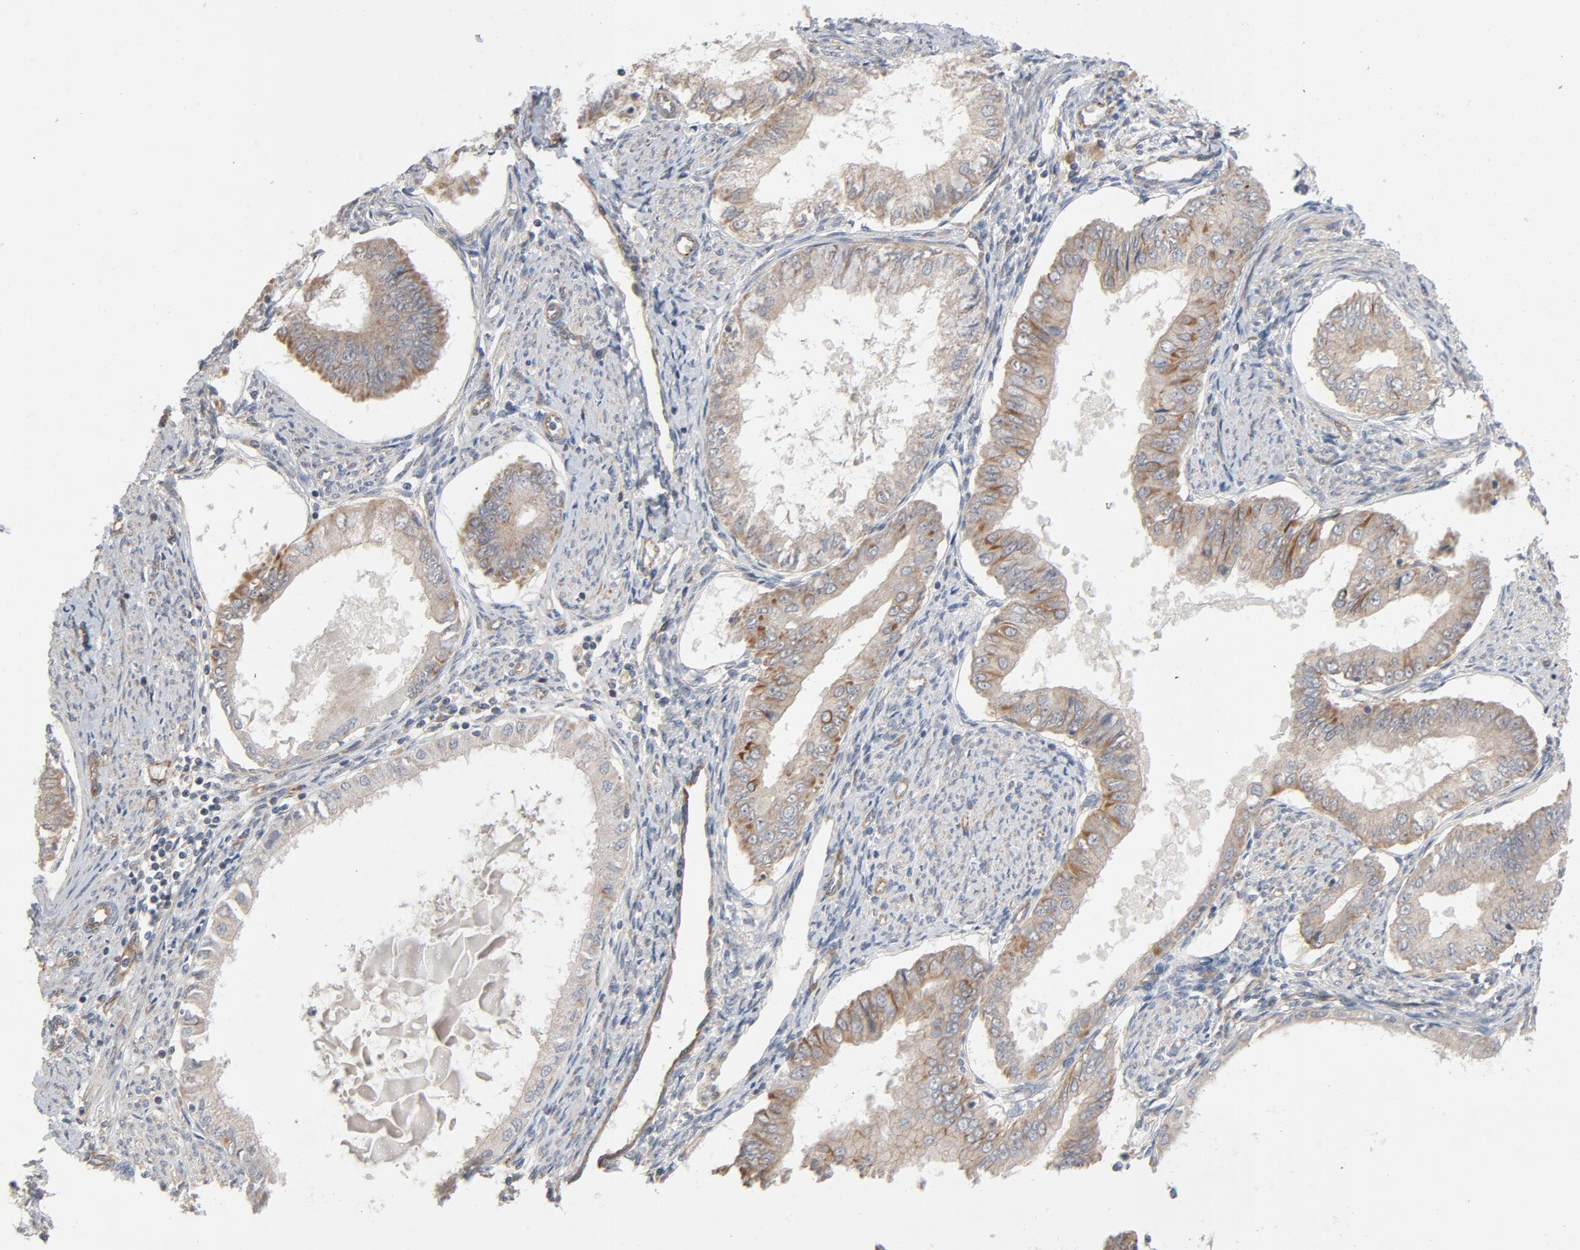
{"staining": {"intensity": "moderate", "quantity": "25%-75%", "location": "cytoplasmic/membranous"}, "tissue": "endometrial cancer", "cell_type": "Tumor cells", "image_type": "cancer", "snomed": [{"axis": "morphology", "description": "Adenocarcinoma, NOS"}, {"axis": "topography", "description": "Endometrium"}], "caption": "Endometrial cancer stained with immunohistochemistry shows moderate cytoplasmic/membranous staining in about 25%-75% of tumor cells.", "gene": "TRIOBP", "patient": {"sex": "female", "age": 76}}